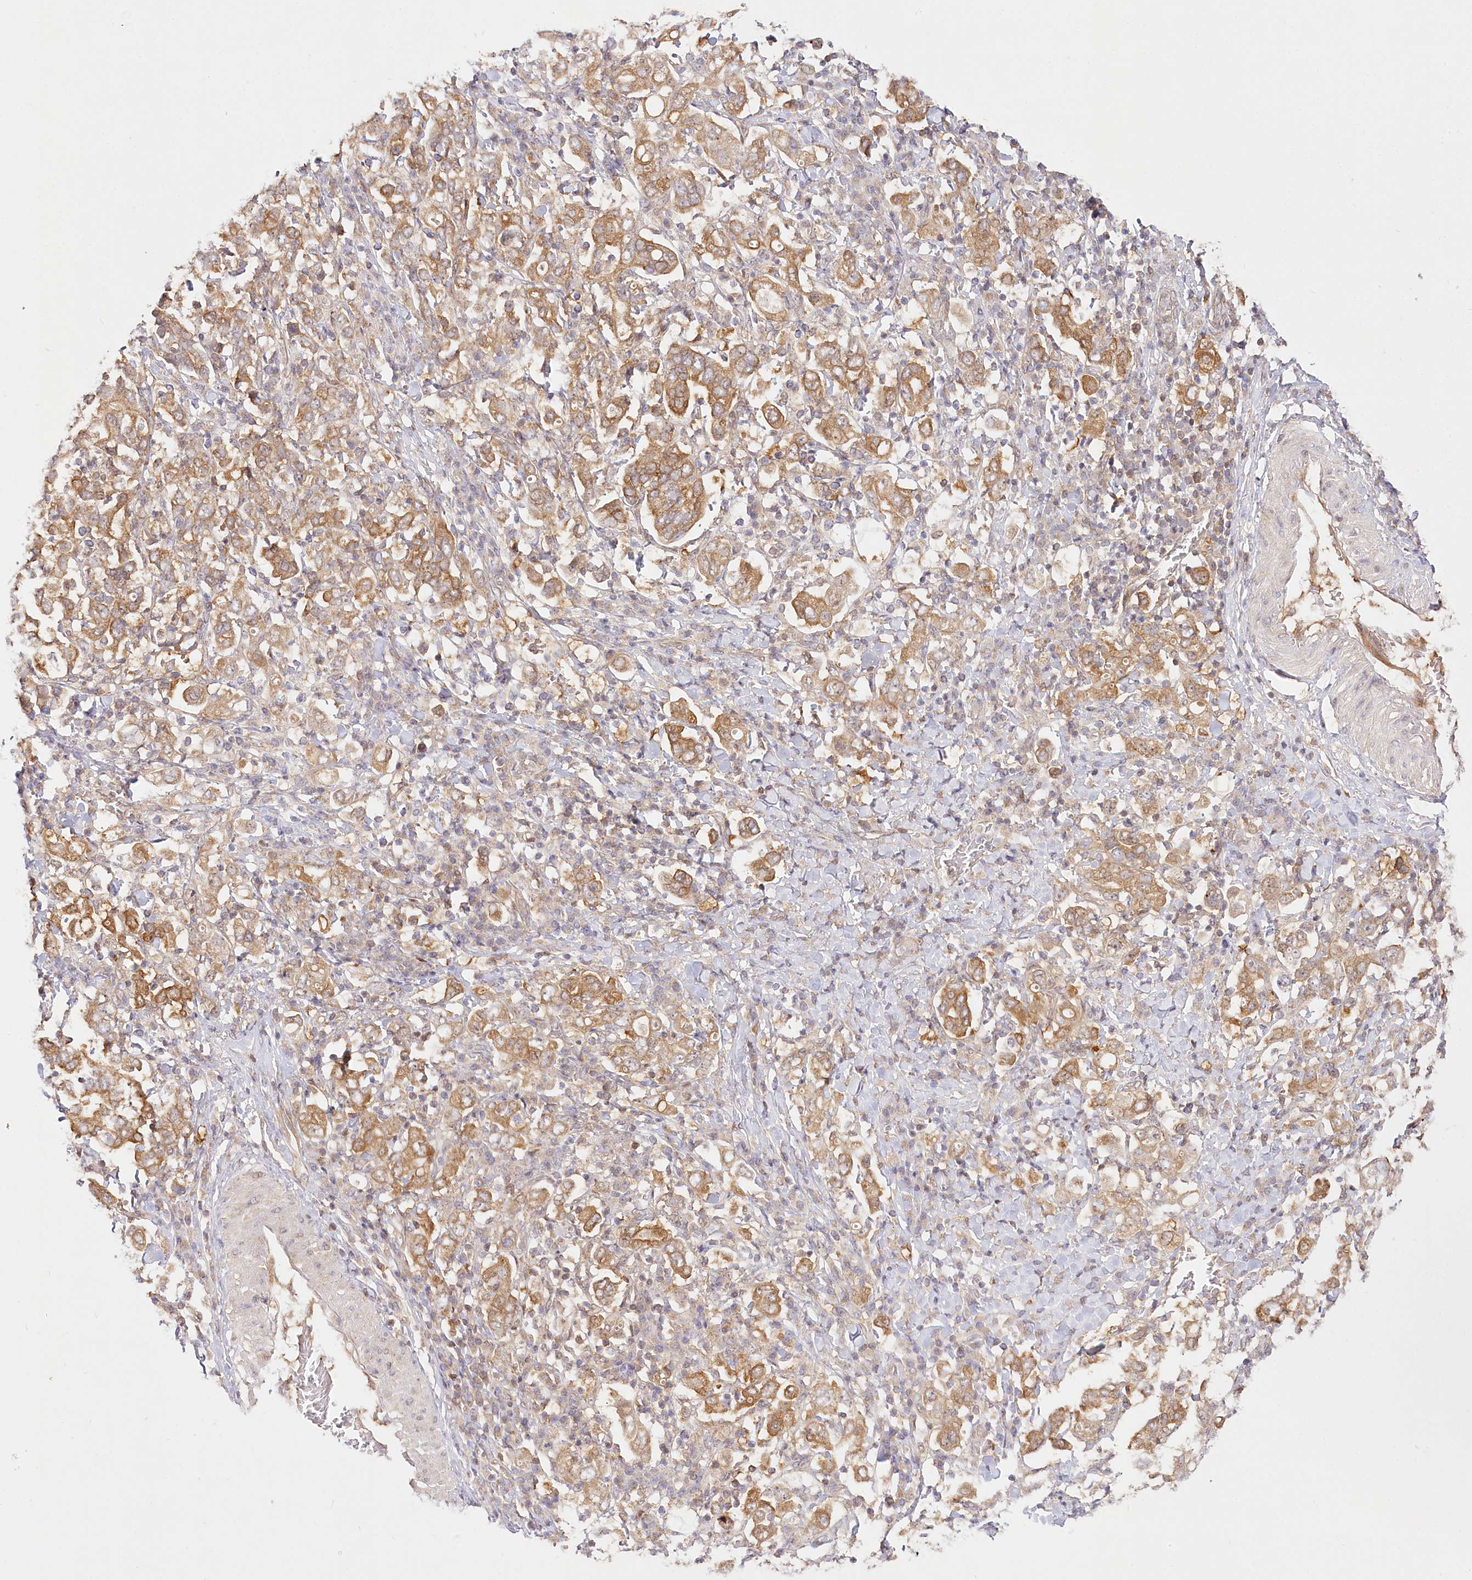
{"staining": {"intensity": "moderate", "quantity": ">75%", "location": "cytoplasmic/membranous"}, "tissue": "stomach cancer", "cell_type": "Tumor cells", "image_type": "cancer", "snomed": [{"axis": "morphology", "description": "Adenocarcinoma, NOS"}, {"axis": "topography", "description": "Stomach, upper"}], "caption": "Human stomach cancer (adenocarcinoma) stained with a brown dye exhibits moderate cytoplasmic/membranous positive expression in approximately >75% of tumor cells.", "gene": "INPP4B", "patient": {"sex": "male", "age": 62}}